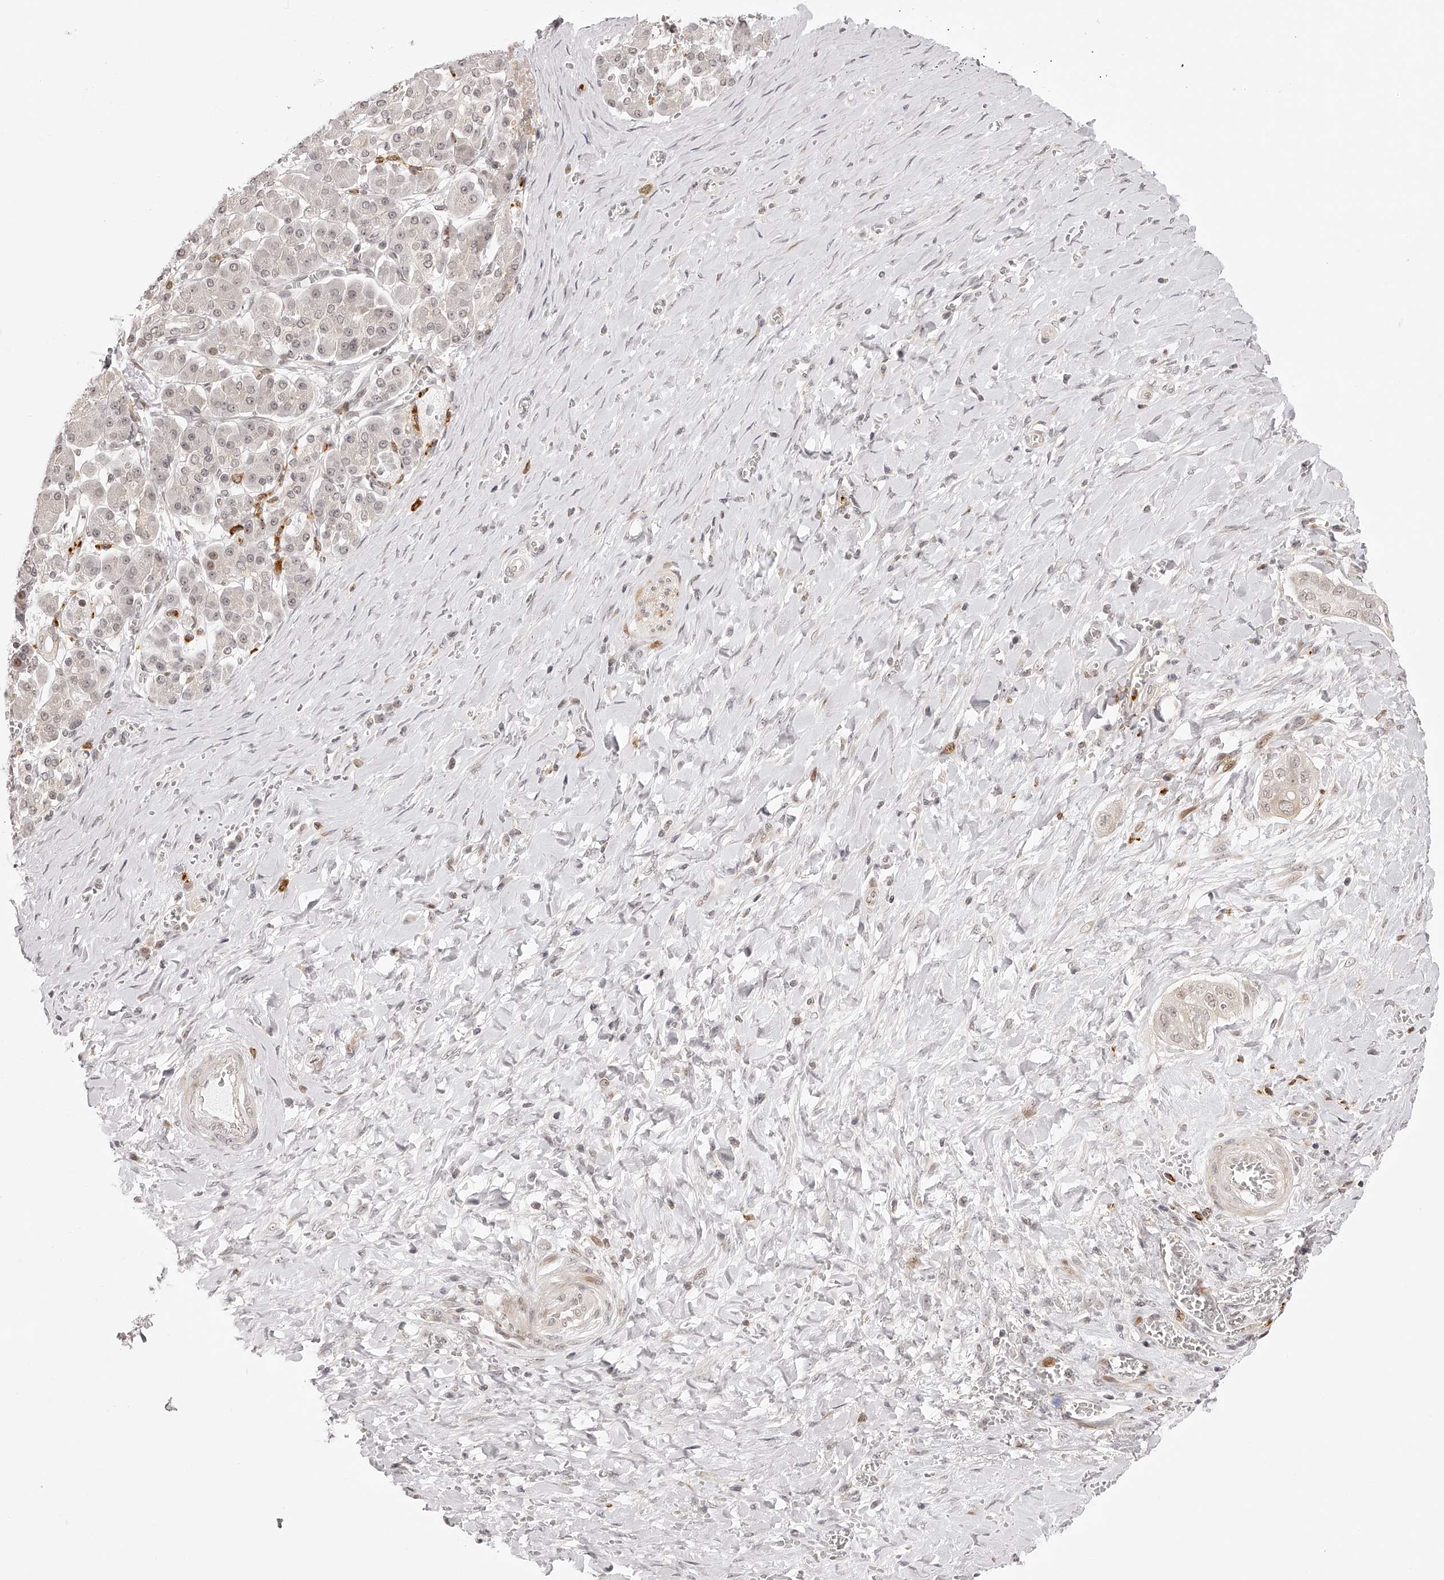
{"staining": {"intensity": "weak", "quantity": "25%-75%", "location": "nuclear"}, "tissue": "pancreatic cancer", "cell_type": "Tumor cells", "image_type": "cancer", "snomed": [{"axis": "morphology", "description": "Adenocarcinoma, NOS"}, {"axis": "topography", "description": "Pancreas"}], "caption": "Pancreatic adenocarcinoma stained for a protein demonstrates weak nuclear positivity in tumor cells.", "gene": "PLEKHG1", "patient": {"sex": "male", "age": 58}}